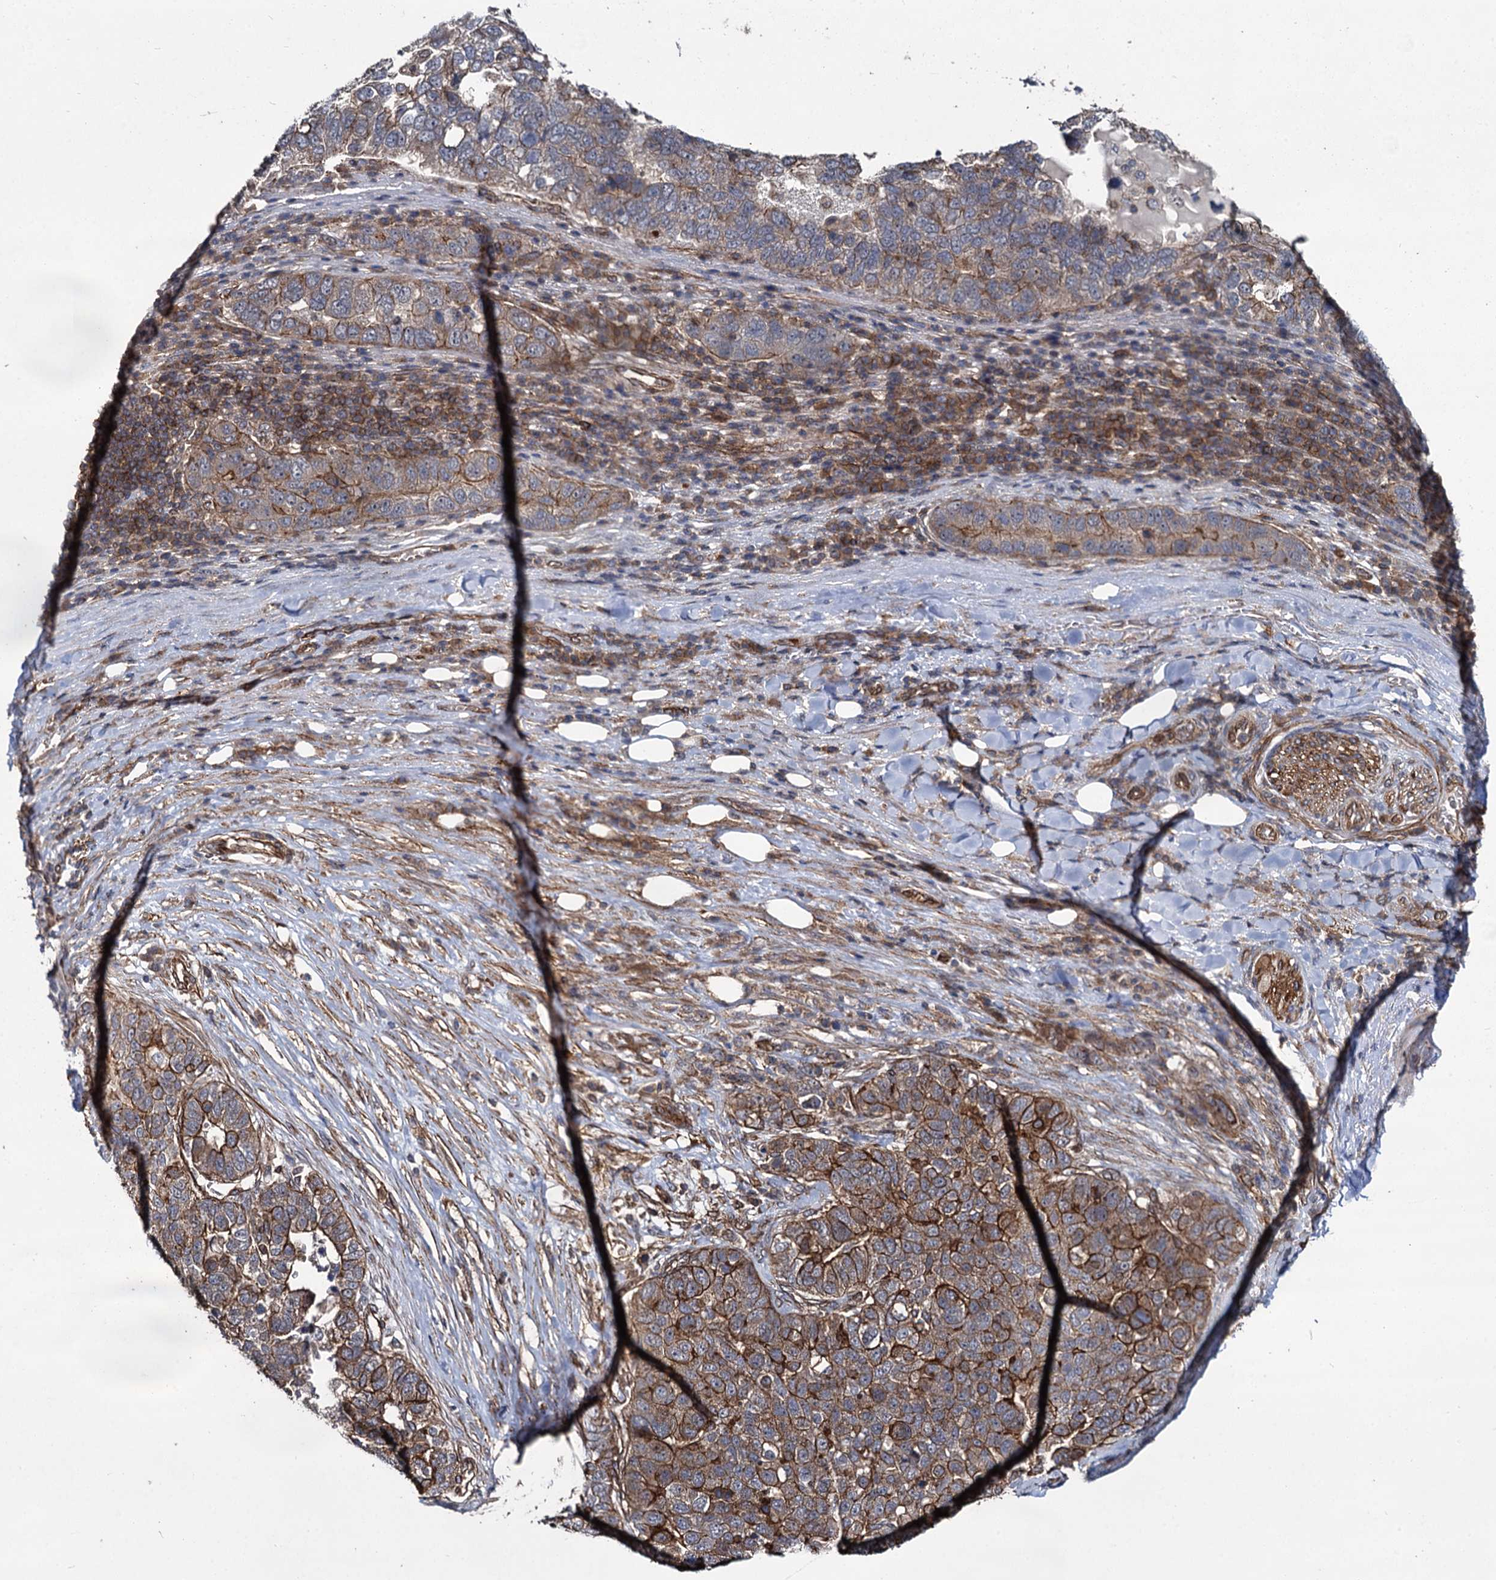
{"staining": {"intensity": "strong", "quantity": "25%-75%", "location": "cytoplasmic/membranous"}, "tissue": "pancreatic cancer", "cell_type": "Tumor cells", "image_type": "cancer", "snomed": [{"axis": "morphology", "description": "Adenocarcinoma, NOS"}, {"axis": "topography", "description": "Pancreas"}], "caption": "Pancreatic adenocarcinoma stained for a protein exhibits strong cytoplasmic/membranous positivity in tumor cells.", "gene": "SVIP", "patient": {"sex": "female", "age": 61}}